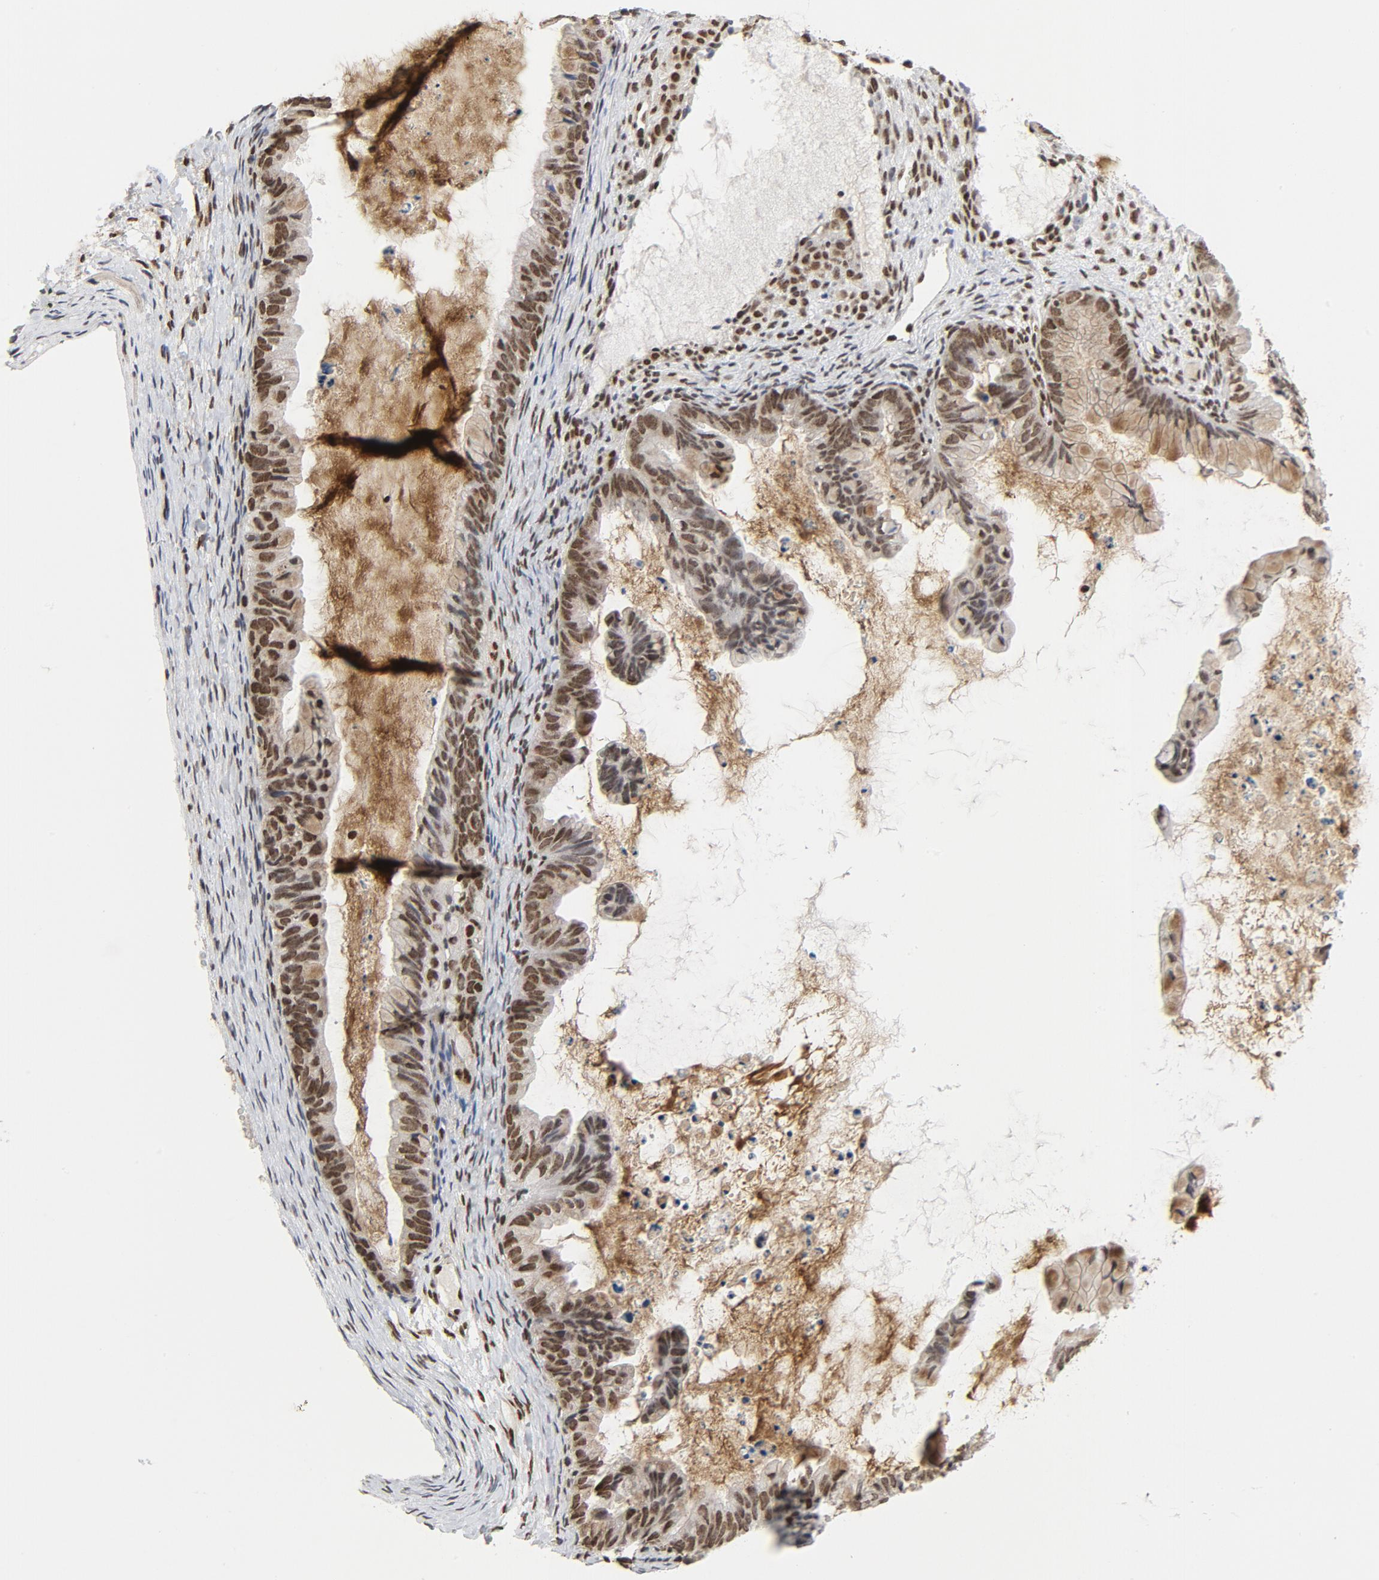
{"staining": {"intensity": "strong", "quantity": ">75%", "location": "nuclear"}, "tissue": "ovarian cancer", "cell_type": "Tumor cells", "image_type": "cancer", "snomed": [{"axis": "morphology", "description": "Cystadenocarcinoma, mucinous, NOS"}, {"axis": "topography", "description": "Ovary"}], "caption": "Strong nuclear expression for a protein is identified in about >75% of tumor cells of ovarian cancer using immunohistochemistry.", "gene": "ERCC1", "patient": {"sex": "female", "age": 36}}